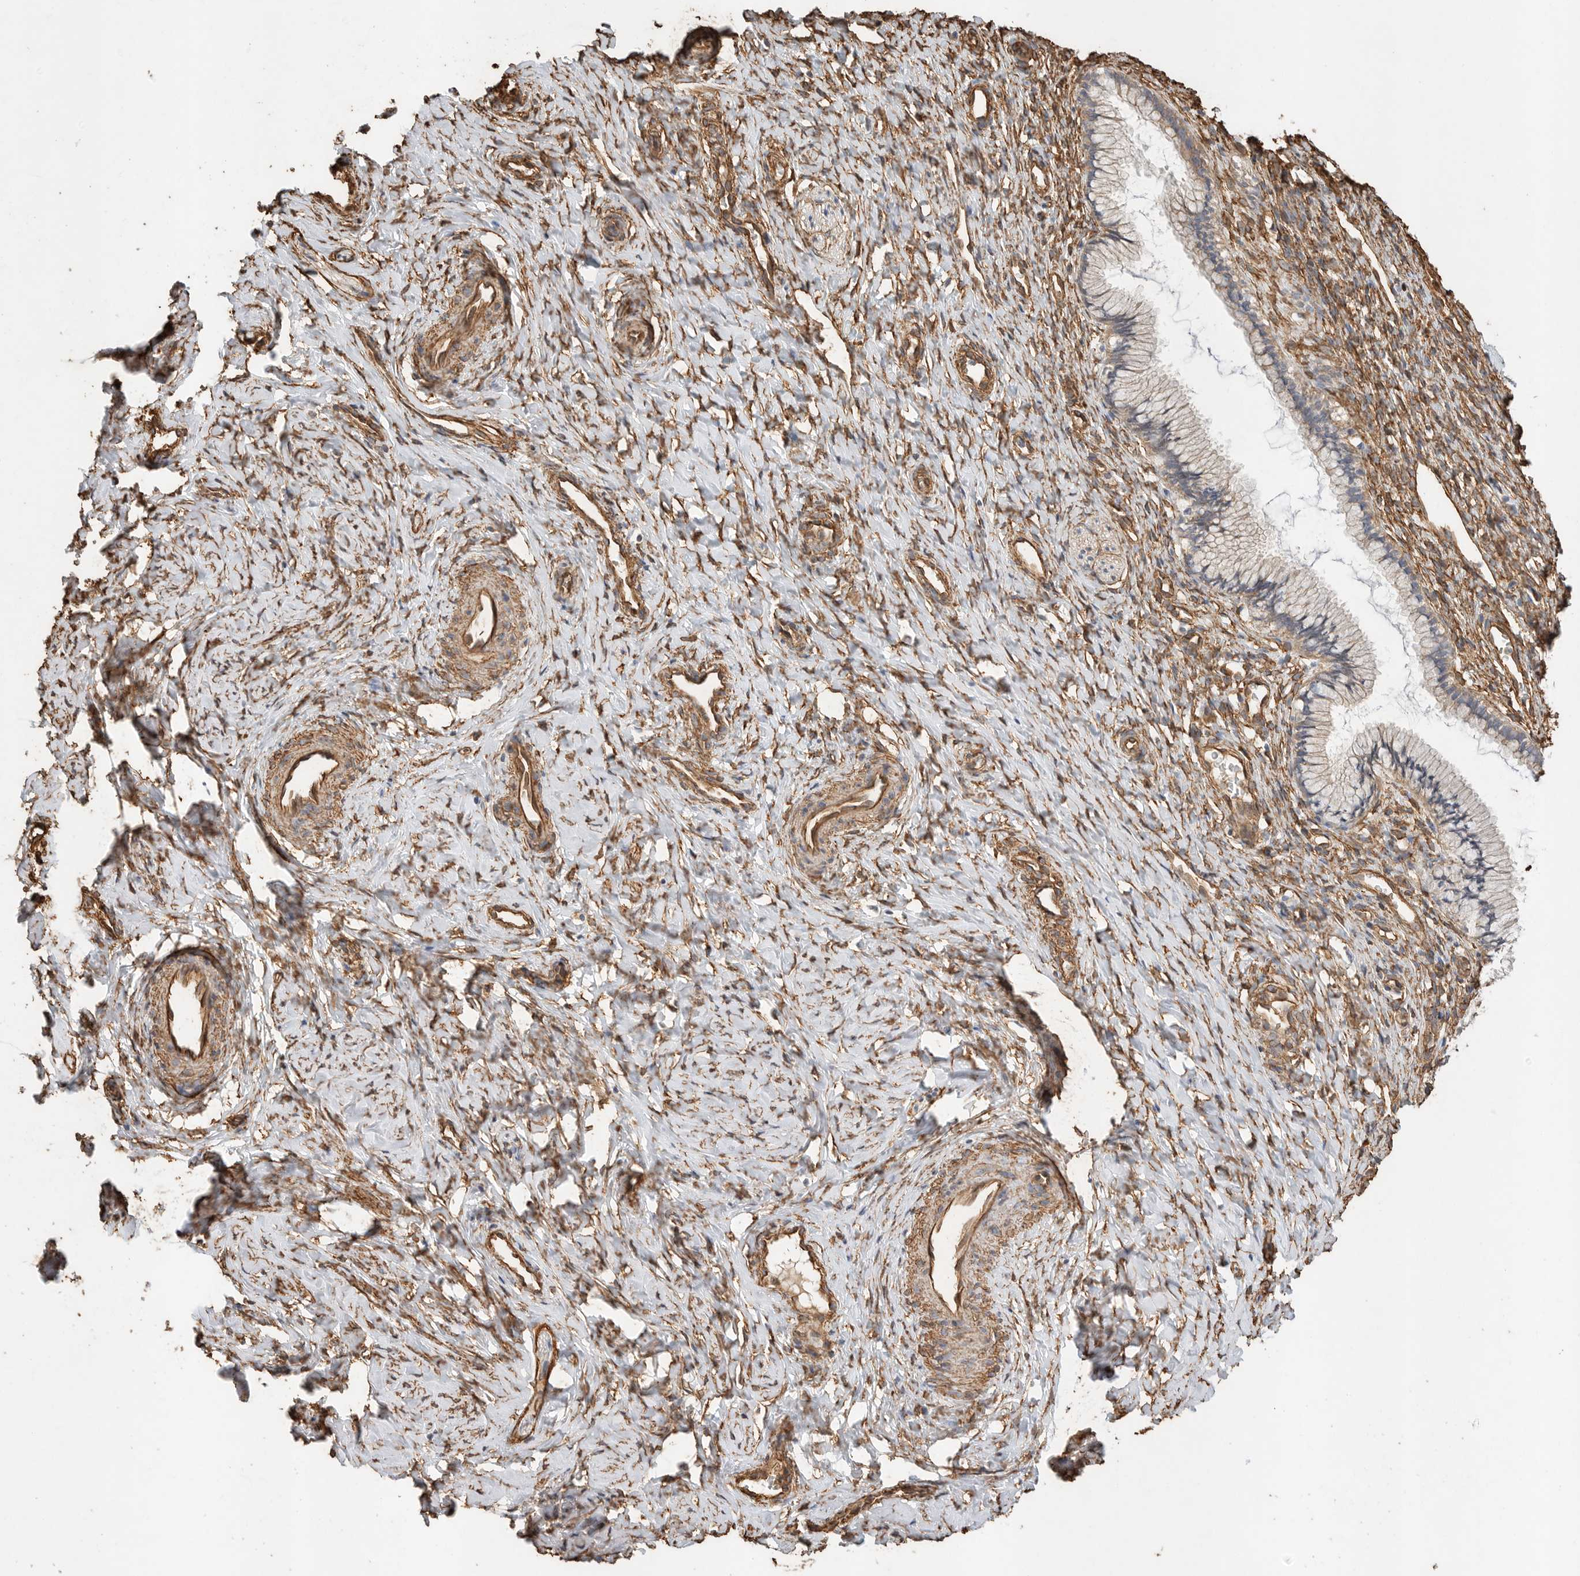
{"staining": {"intensity": "negative", "quantity": "none", "location": "none"}, "tissue": "cervix", "cell_type": "Glandular cells", "image_type": "normal", "snomed": [{"axis": "morphology", "description": "Normal tissue, NOS"}, {"axis": "topography", "description": "Cervix"}], "caption": "The photomicrograph displays no significant expression in glandular cells of cervix. (DAB immunohistochemistry with hematoxylin counter stain).", "gene": "JMJD4", "patient": {"sex": "female", "age": 27}}